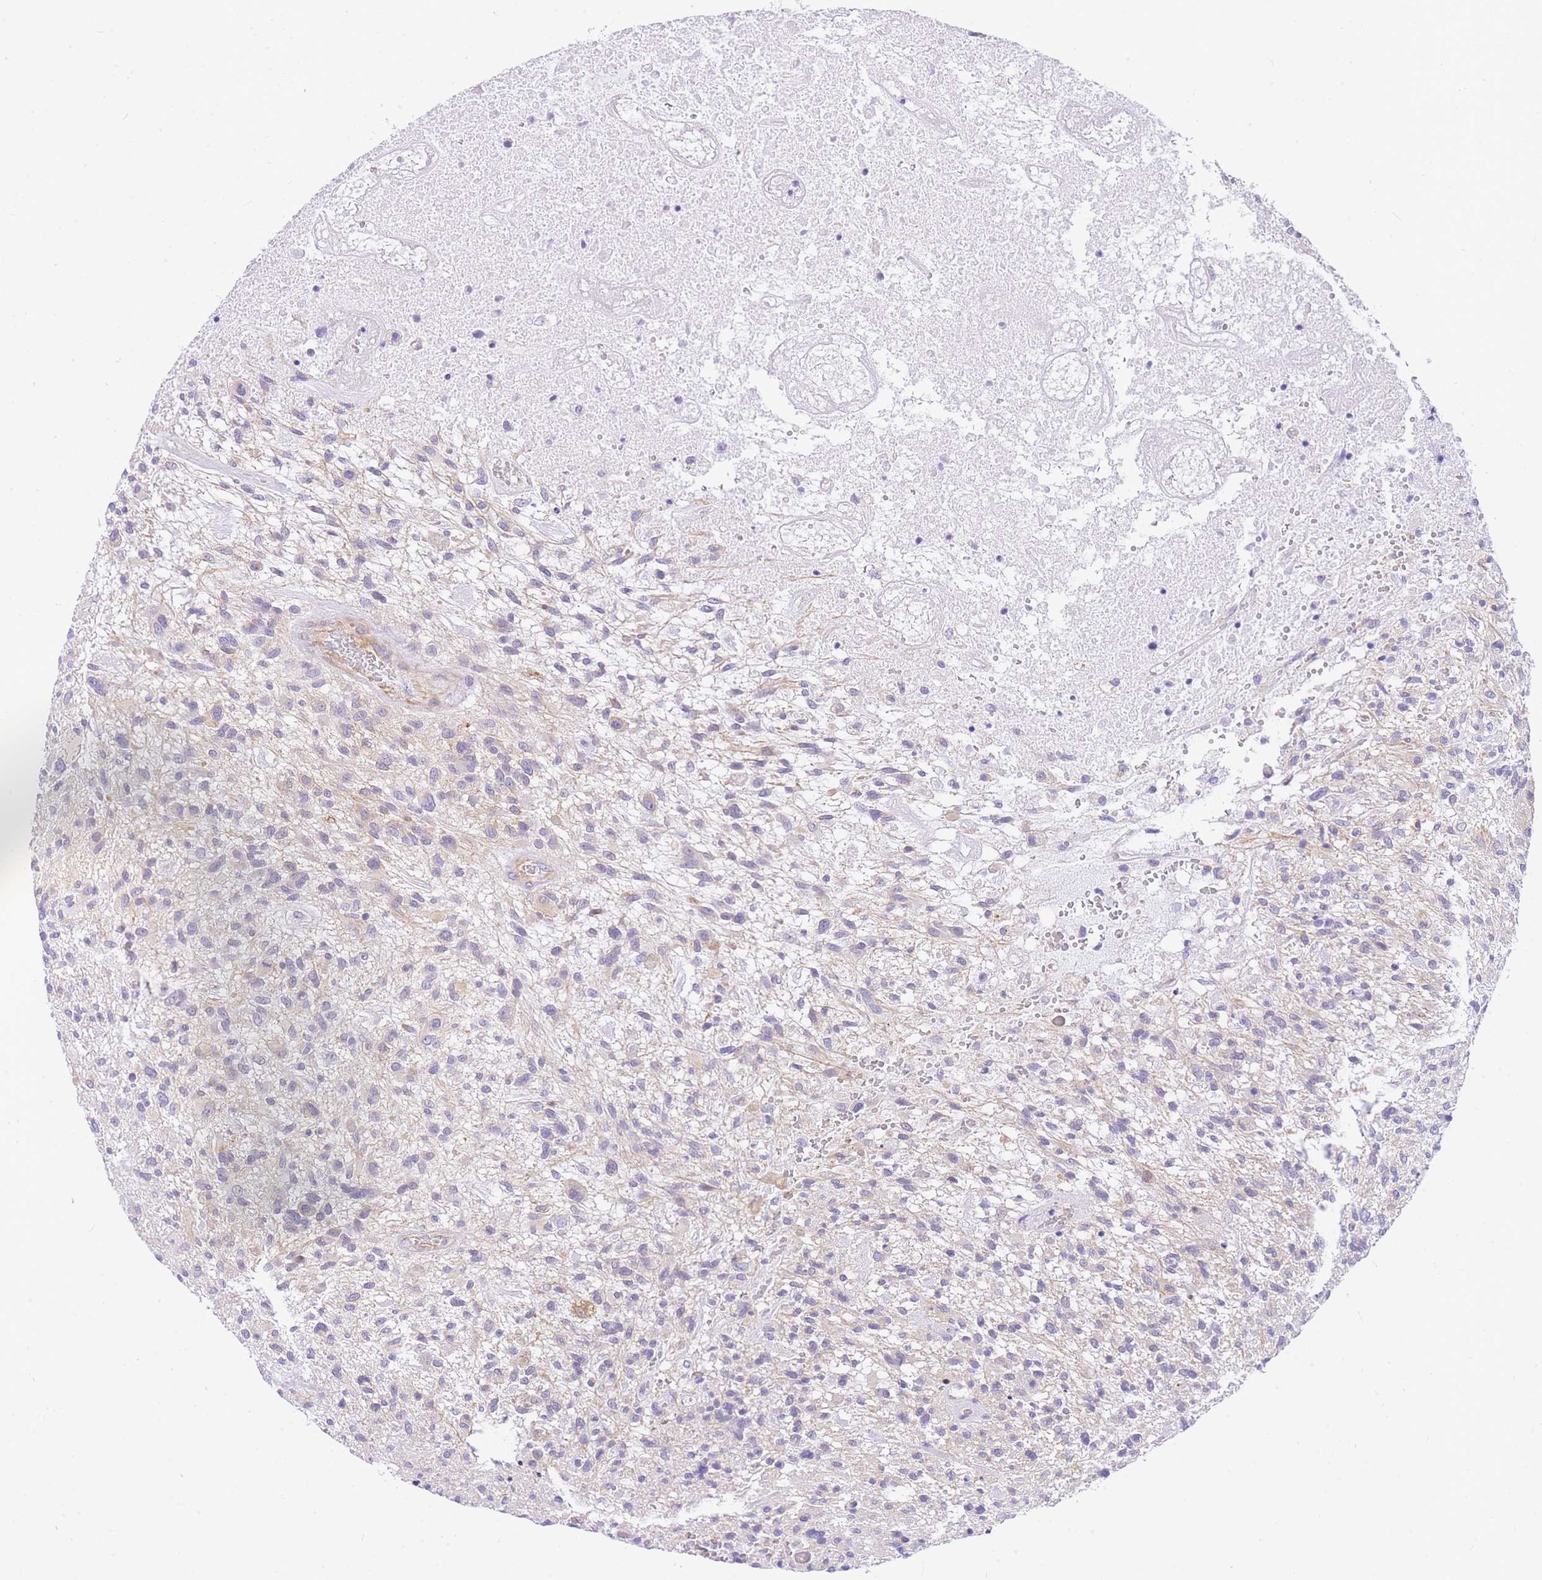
{"staining": {"intensity": "negative", "quantity": "none", "location": "none"}, "tissue": "glioma", "cell_type": "Tumor cells", "image_type": "cancer", "snomed": [{"axis": "morphology", "description": "Glioma, malignant, High grade"}, {"axis": "topography", "description": "Brain"}], "caption": "Immunohistochemistry of human glioma exhibits no expression in tumor cells. (Brightfield microscopy of DAB immunohistochemistry (IHC) at high magnification).", "gene": "SRSF12", "patient": {"sex": "male", "age": 47}}